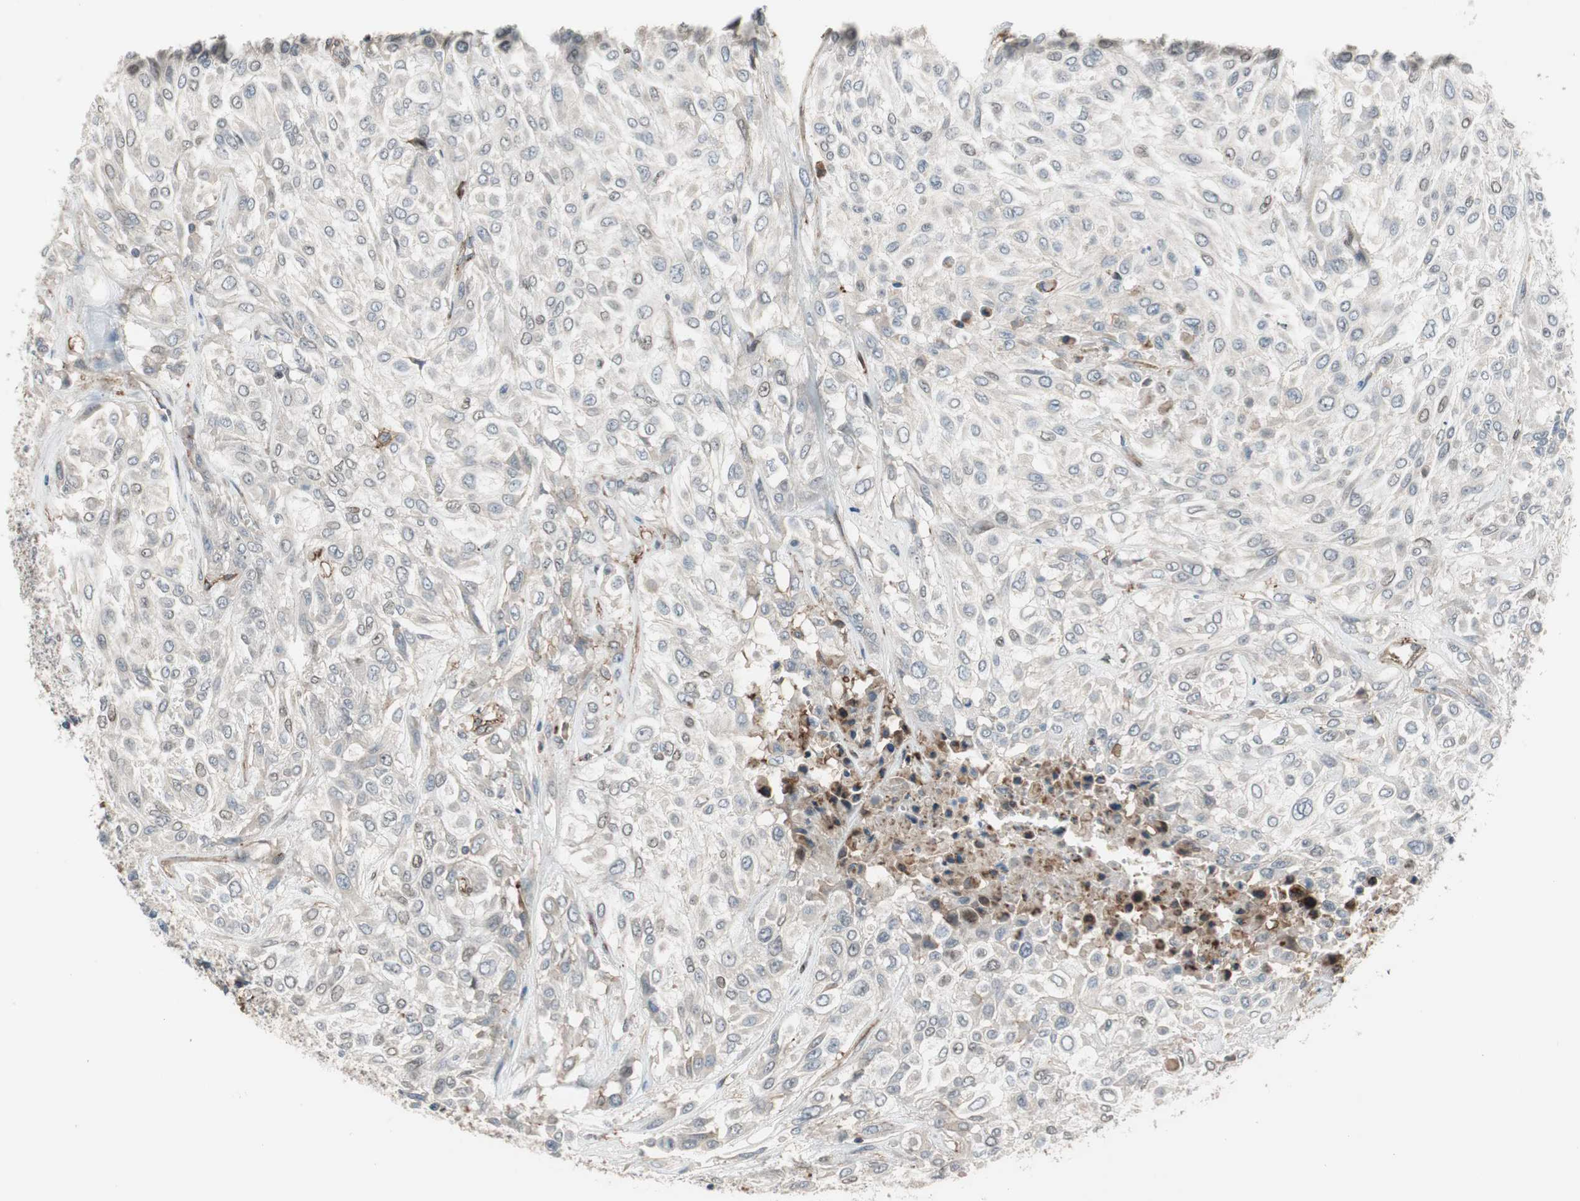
{"staining": {"intensity": "weak", "quantity": "<25%", "location": "cytoplasmic/membranous,nuclear"}, "tissue": "urothelial cancer", "cell_type": "Tumor cells", "image_type": "cancer", "snomed": [{"axis": "morphology", "description": "Urothelial carcinoma, High grade"}, {"axis": "topography", "description": "Urinary bladder"}], "caption": "Urothelial cancer was stained to show a protein in brown. There is no significant expression in tumor cells.", "gene": "GRHL1", "patient": {"sex": "male", "age": 57}}